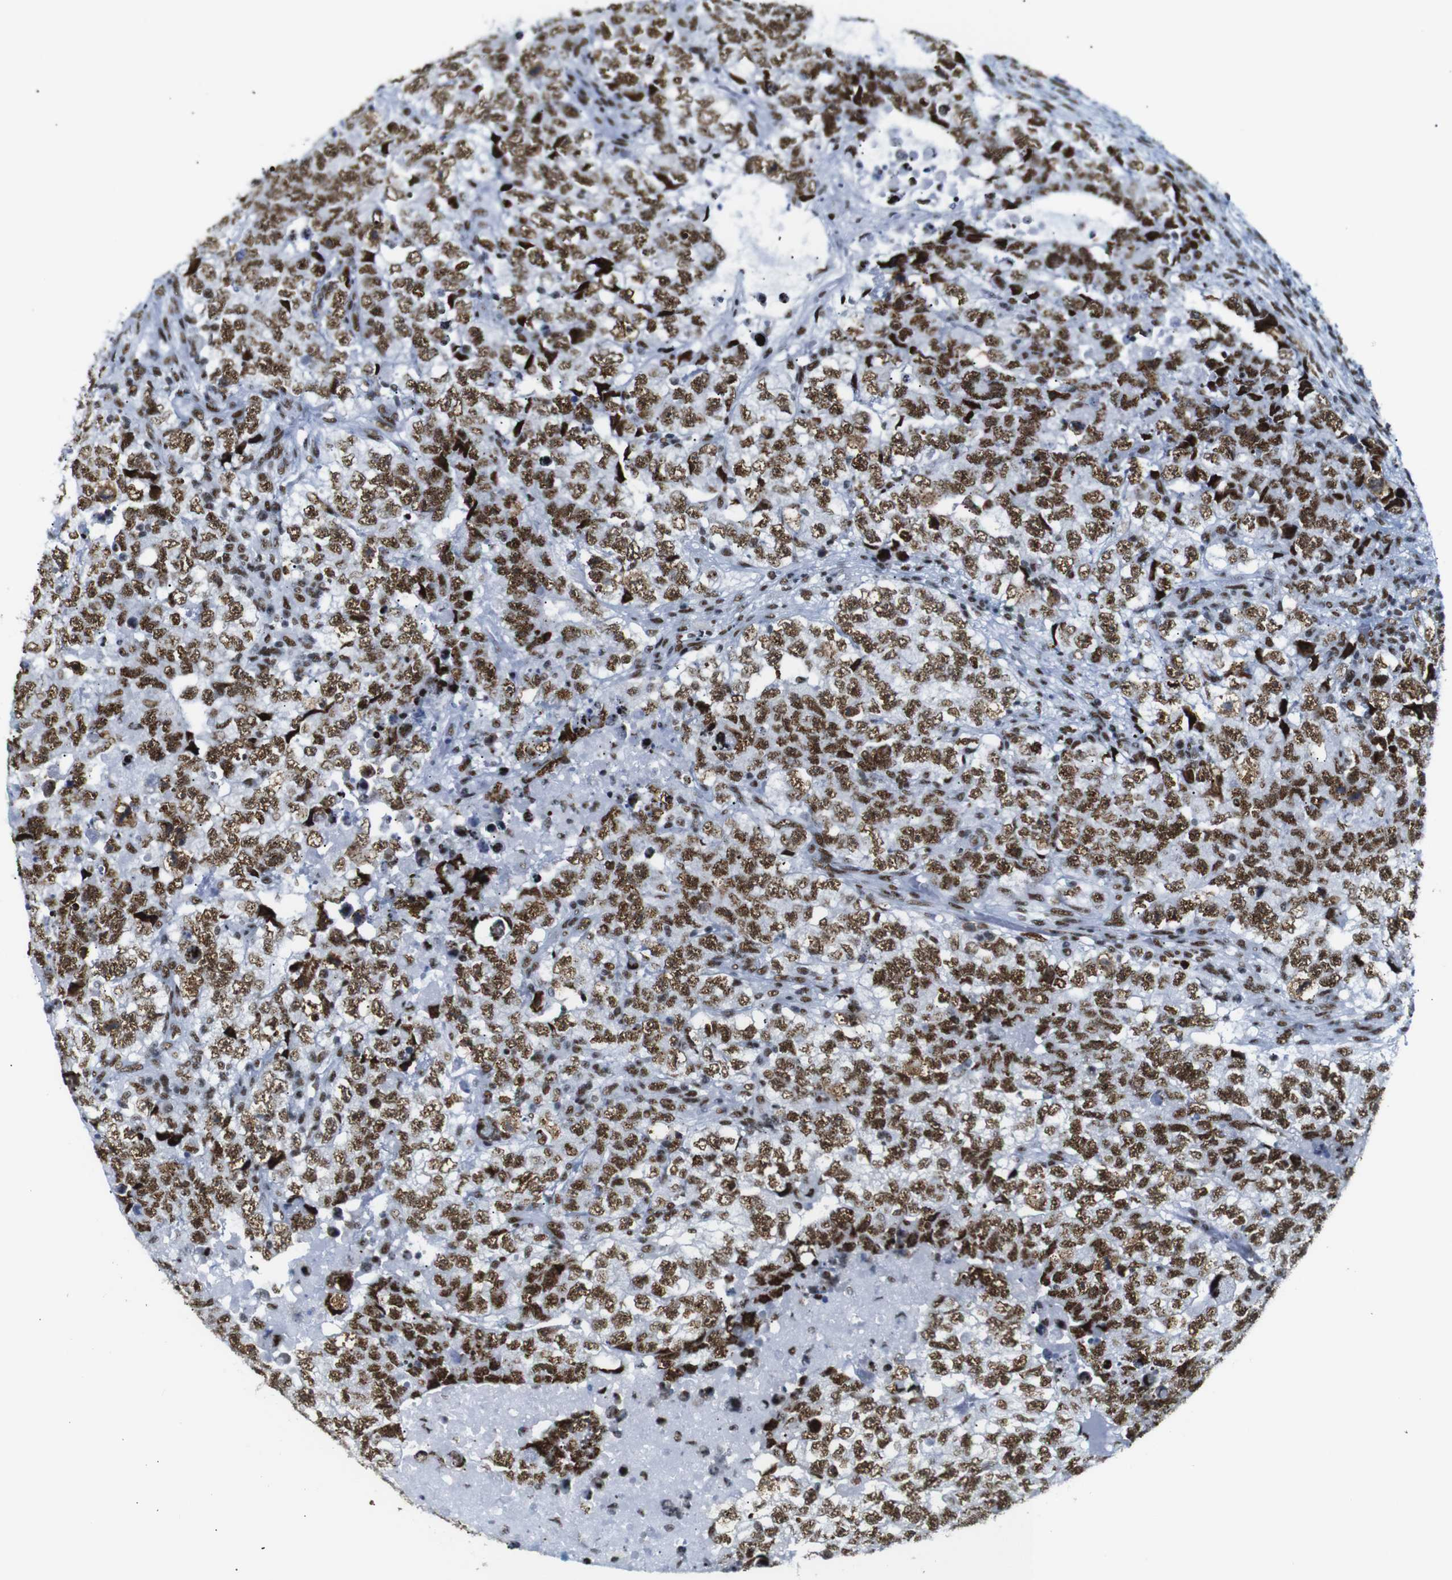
{"staining": {"intensity": "strong", "quantity": ">75%", "location": "nuclear"}, "tissue": "testis cancer", "cell_type": "Tumor cells", "image_type": "cancer", "snomed": [{"axis": "morphology", "description": "Carcinoma, Embryonal, NOS"}, {"axis": "topography", "description": "Testis"}], "caption": "Protein expression analysis of human testis cancer (embryonal carcinoma) reveals strong nuclear positivity in about >75% of tumor cells.", "gene": "TRA2B", "patient": {"sex": "male", "age": 36}}